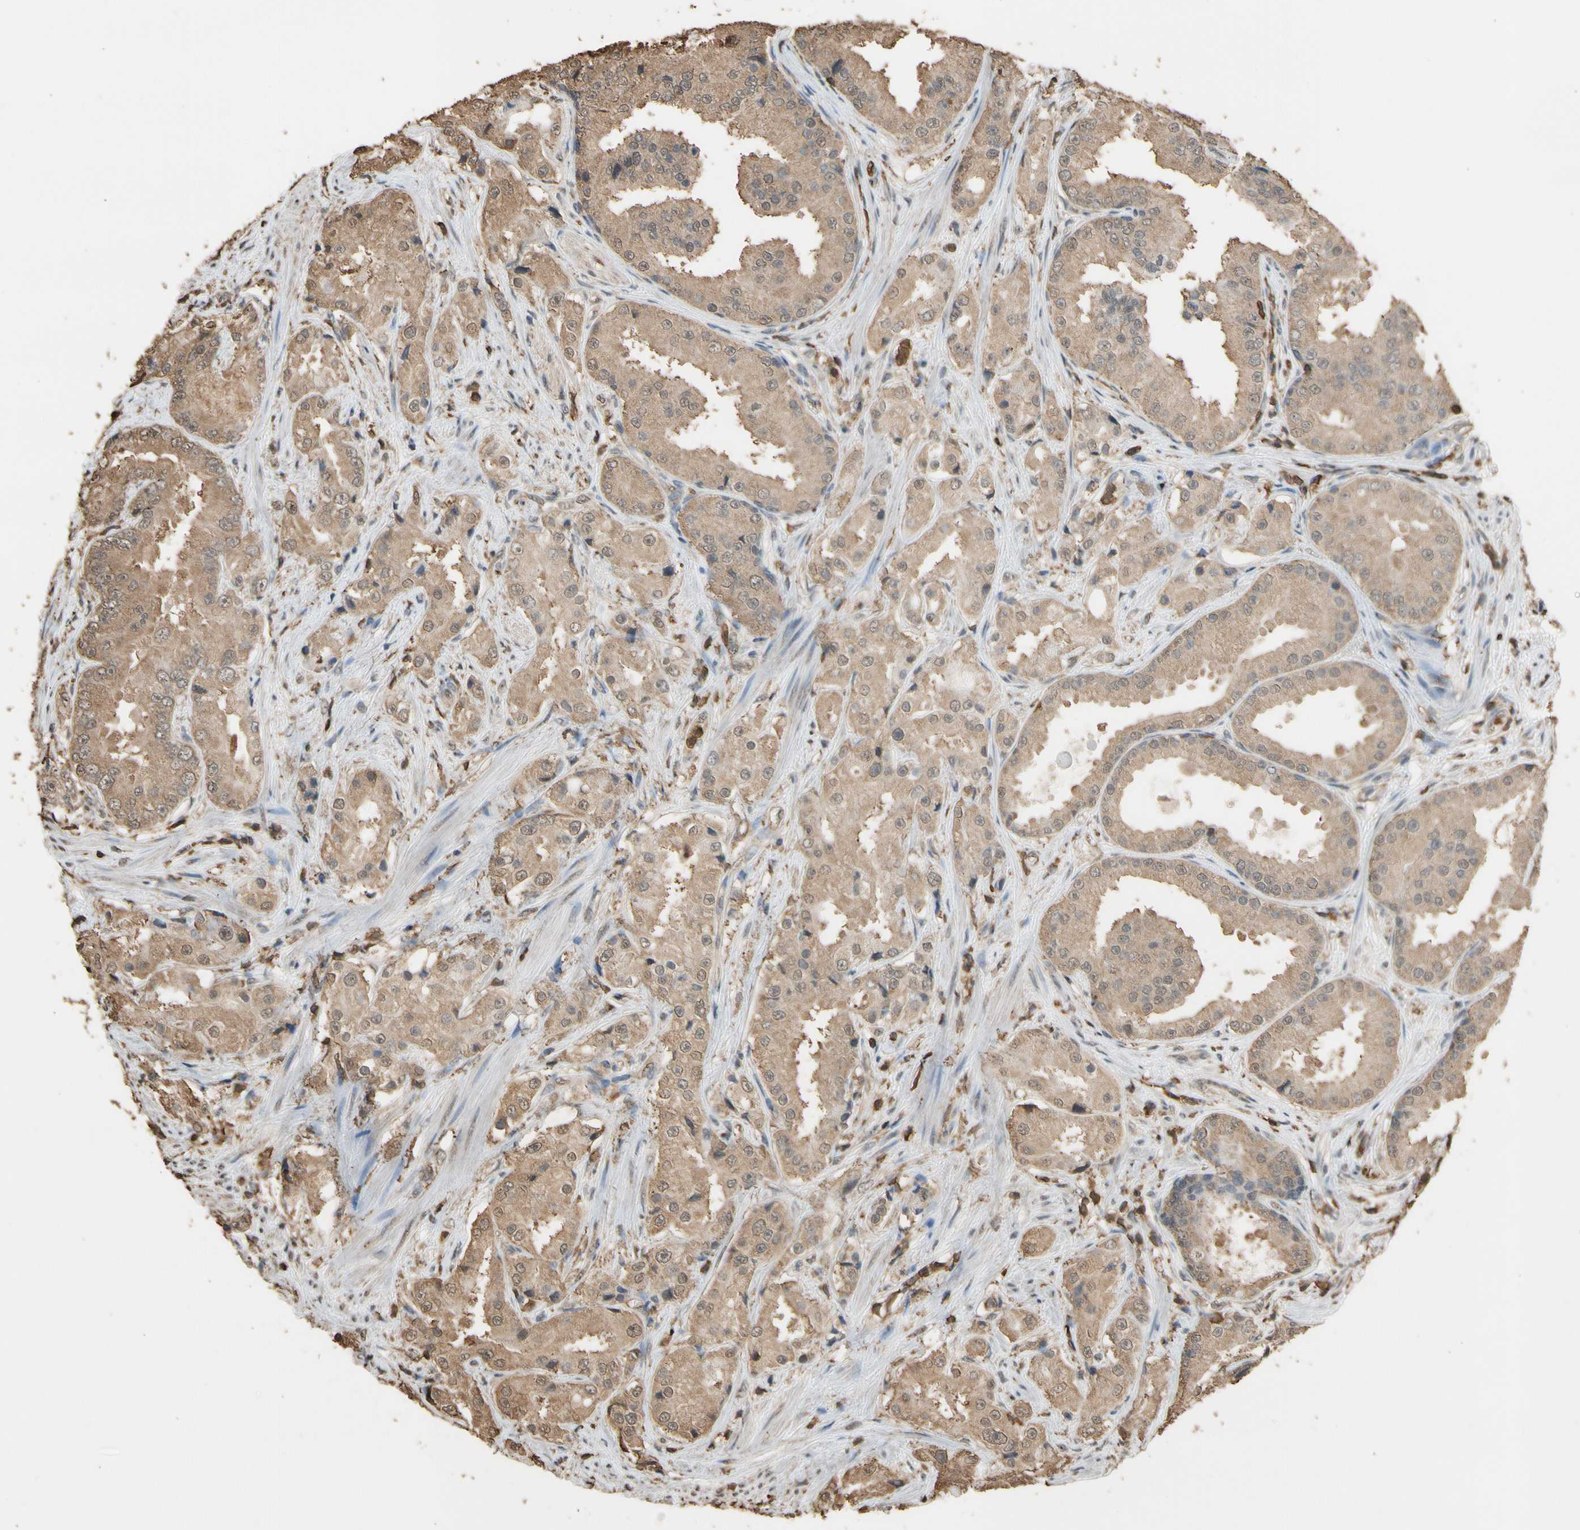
{"staining": {"intensity": "weak", "quantity": ">75%", "location": "cytoplasmic/membranous,nuclear"}, "tissue": "prostate cancer", "cell_type": "Tumor cells", "image_type": "cancer", "snomed": [{"axis": "morphology", "description": "Adenocarcinoma, High grade"}, {"axis": "topography", "description": "Prostate"}], "caption": "Immunohistochemistry (IHC) (DAB) staining of human prostate high-grade adenocarcinoma reveals weak cytoplasmic/membranous and nuclear protein positivity in about >75% of tumor cells. (IHC, brightfield microscopy, high magnification).", "gene": "TNFSF13B", "patient": {"sex": "male", "age": 73}}